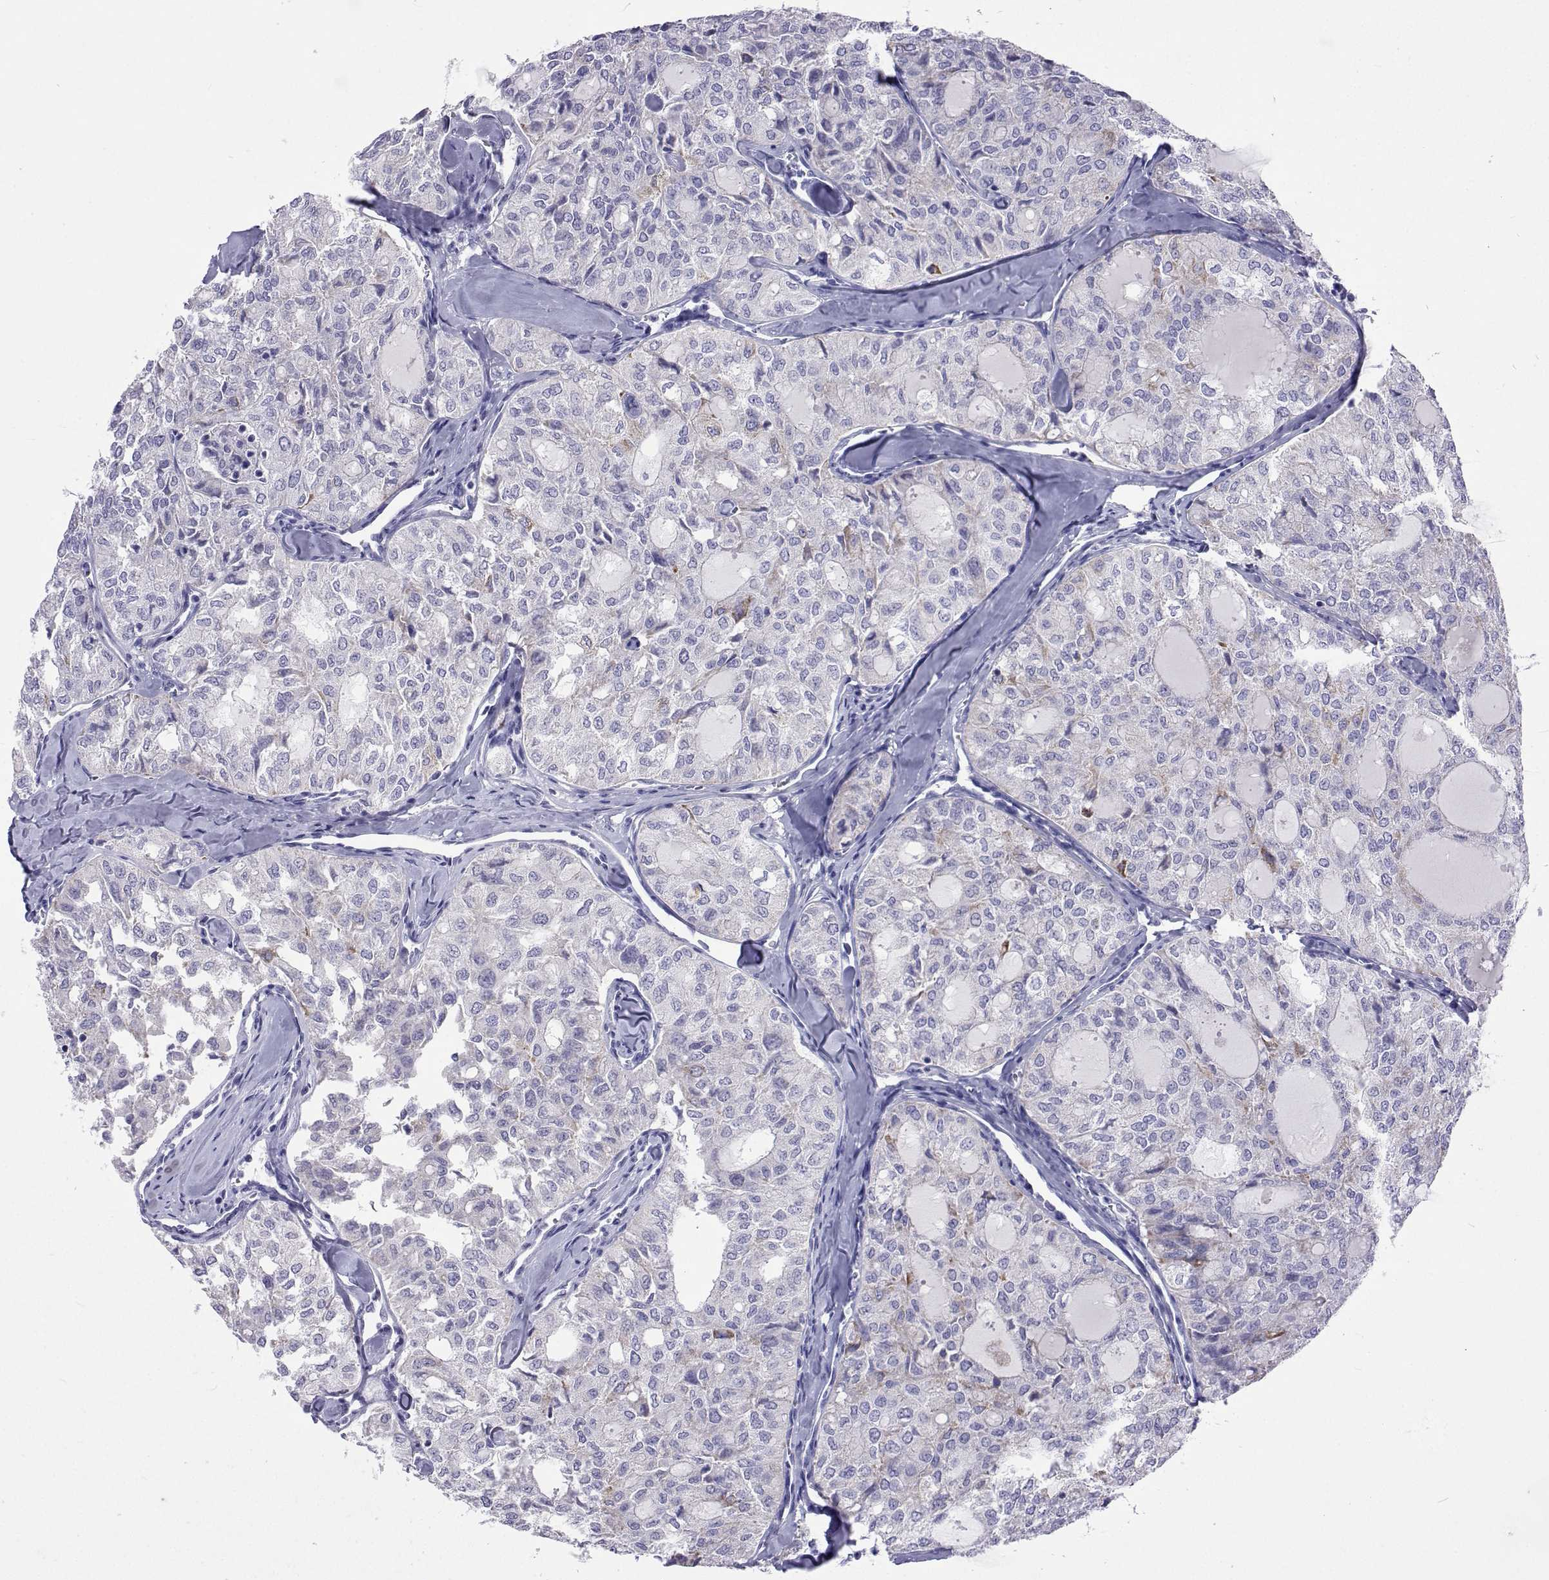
{"staining": {"intensity": "negative", "quantity": "none", "location": "none"}, "tissue": "thyroid cancer", "cell_type": "Tumor cells", "image_type": "cancer", "snomed": [{"axis": "morphology", "description": "Follicular adenoma carcinoma, NOS"}, {"axis": "topography", "description": "Thyroid gland"}], "caption": "Tumor cells show no significant staining in thyroid cancer (follicular adenoma carcinoma).", "gene": "UMODL1", "patient": {"sex": "male", "age": 75}}